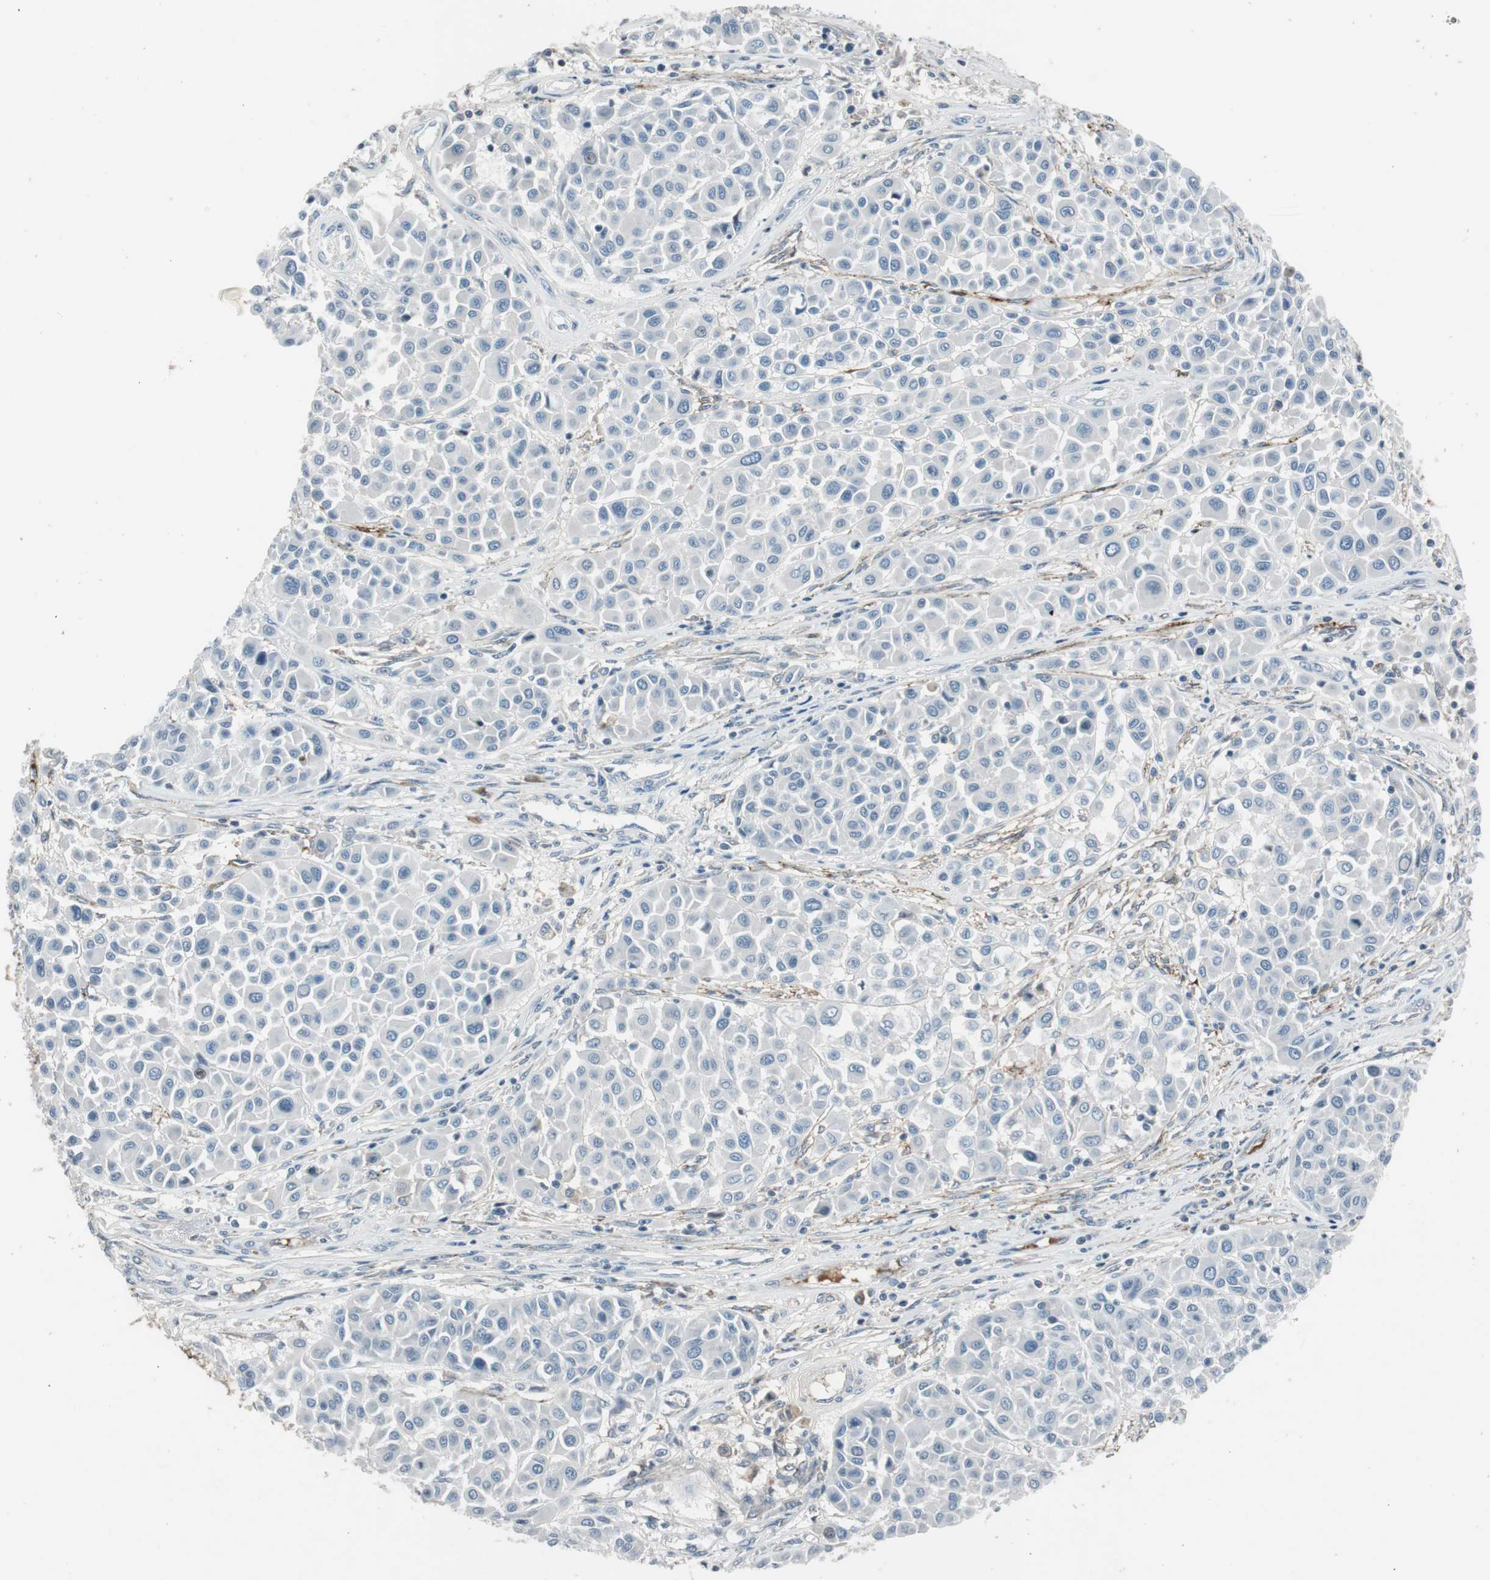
{"staining": {"intensity": "negative", "quantity": "none", "location": "none"}, "tissue": "melanoma", "cell_type": "Tumor cells", "image_type": "cancer", "snomed": [{"axis": "morphology", "description": "Malignant melanoma, Metastatic site"}, {"axis": "topography", "description": "Soft tissue"}], "caption": "Micrograph shows no significant protein positivity in tumor cells of malignant melanoma (metastatic site).", "gene": "PDPN", "patient": {"sex": "male", "age": 41}}